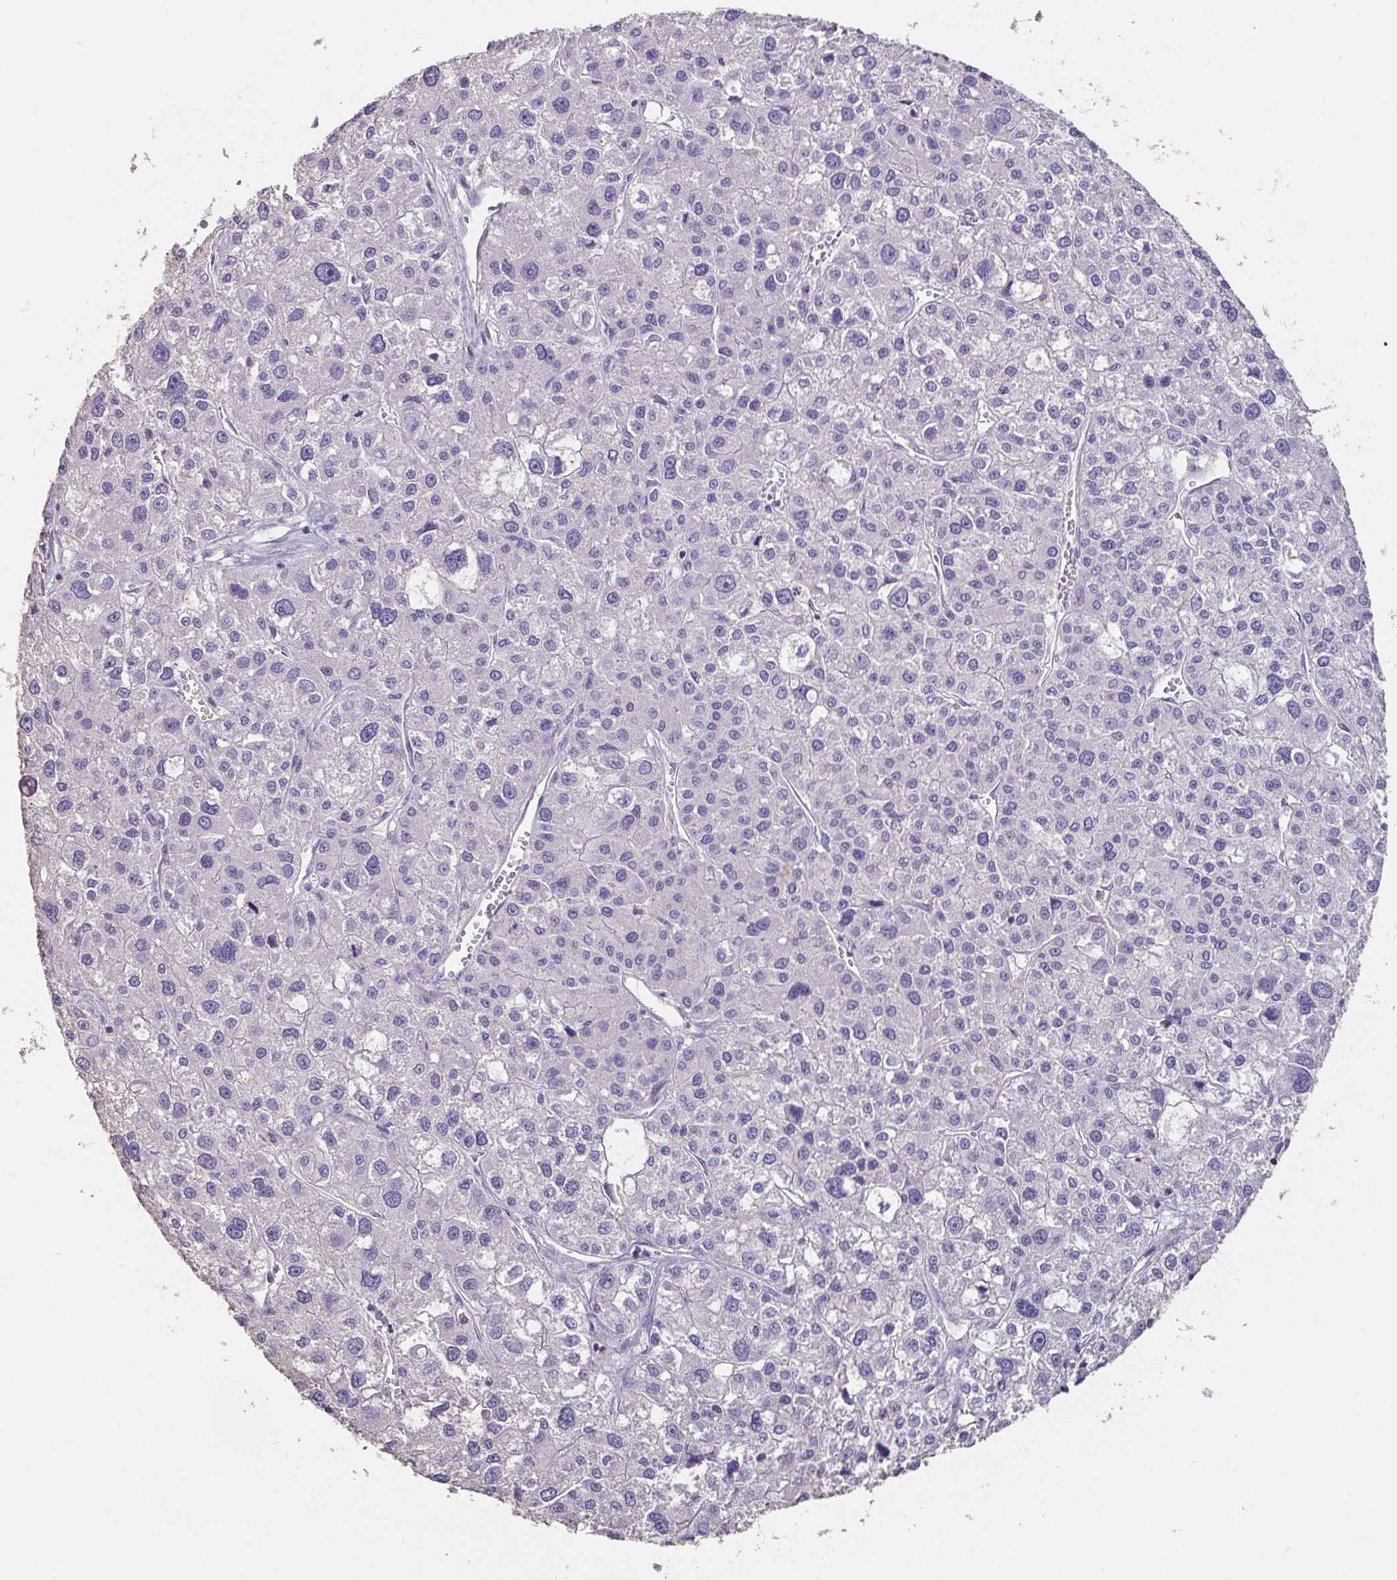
{"staining": {"intensity": "negative", "quantity": "none", "location": "none"}, "tissue": "liver cancer", "cell_type": "Tumor cells", "image_type": "cancer", "snomed": [{"axis": "morphology", "description": "Carcinoma, Hepatocellular, NOS"}, {"axis": "topography", "description": "Liver"}], "caption": "A photomicrograph of liver hepatocellular carcinoma stained for a protein shows no brown staining in tumor cells.", "gene": "IL23R", "patient": {"sex": "male", "age": 73}}